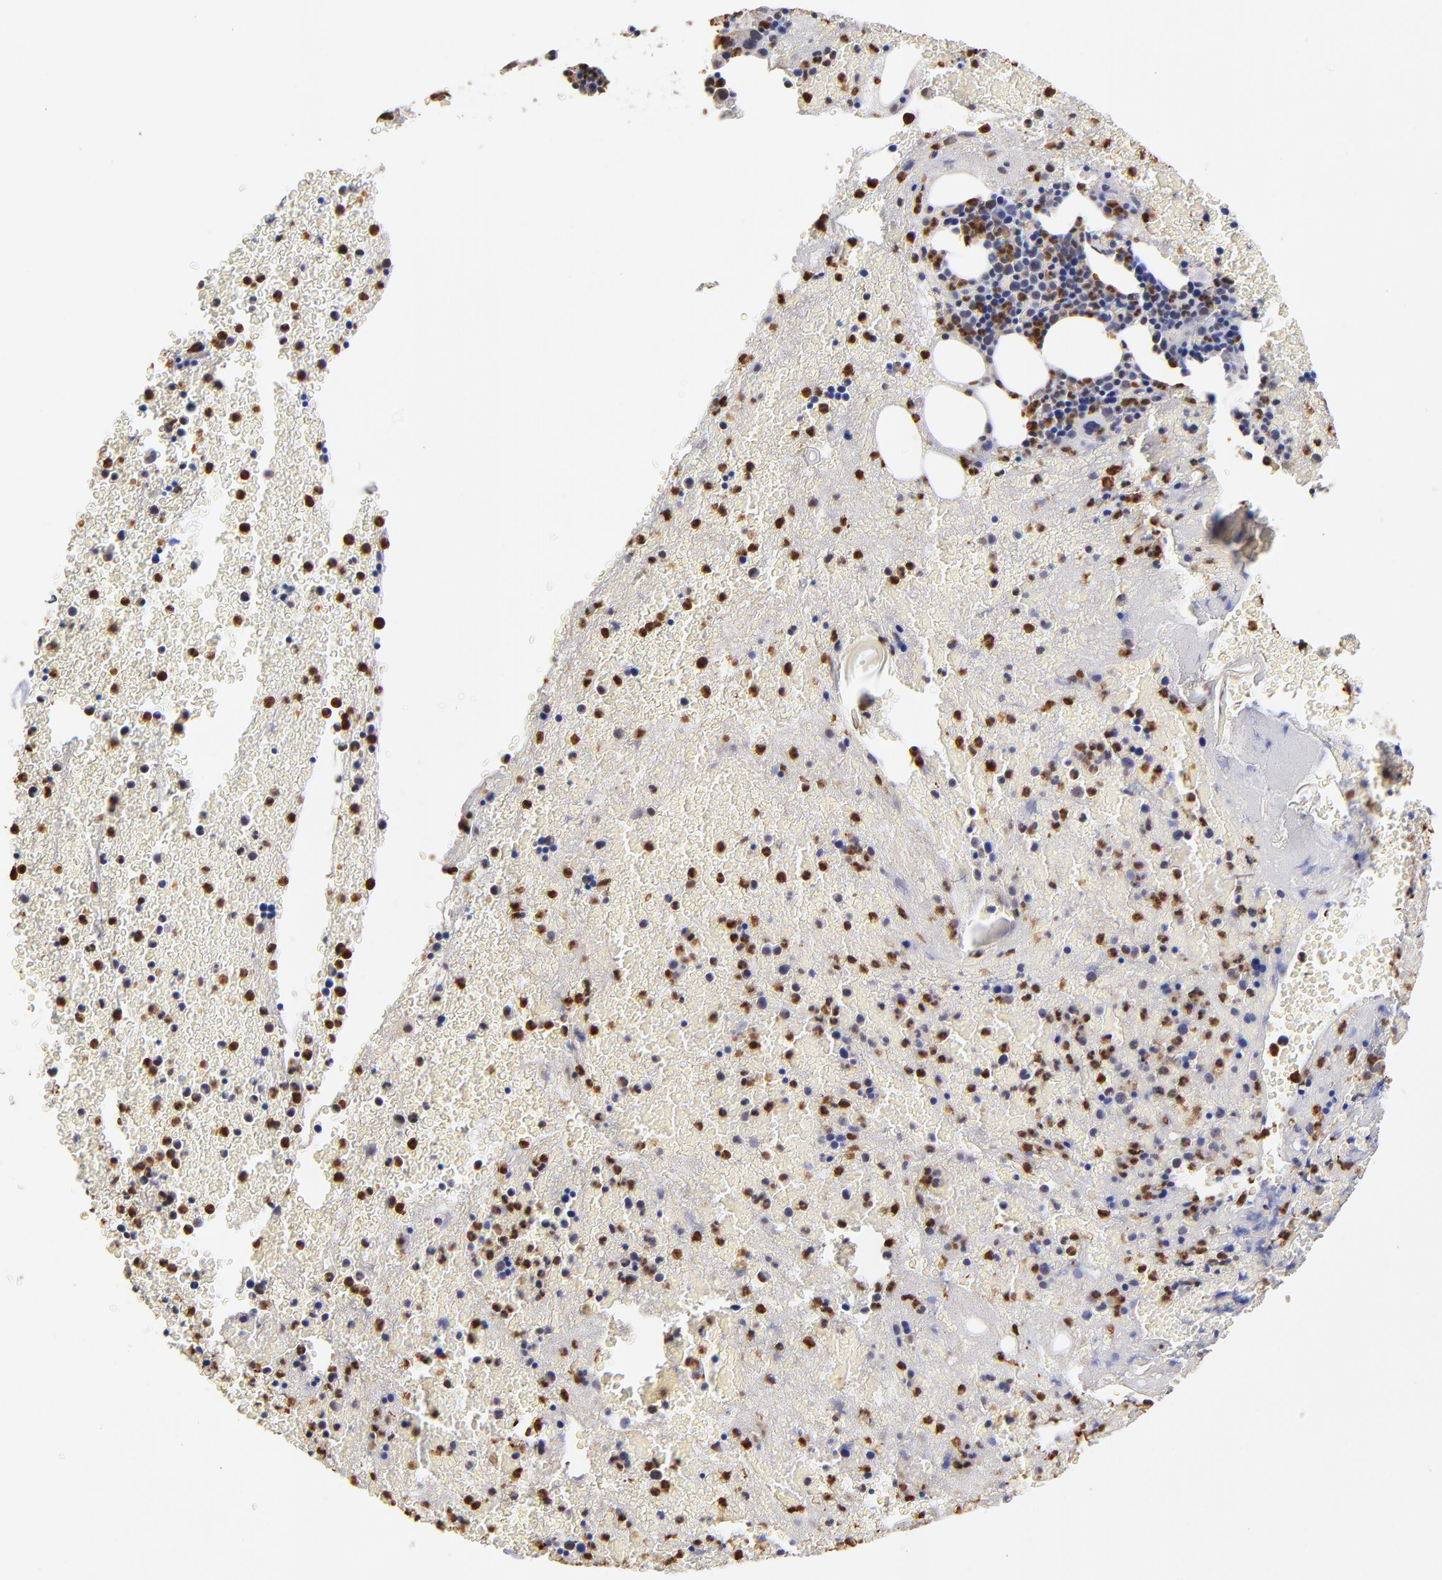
{"staining": {"intensity": "strong", "quantity": "25%-75%", "location": "nuclear"}, "tissue": "bone marrow", "cell_type": "Hematopoietic cells", "image_type": "normal", "snomed": [{"axis": "morphology", "description": "Normal tissue, NOS"}, {"axis": "topography", "description": "Bone marrow"}], "caption": "Immunohistochemistry micrograph of benign bone marrow stained for a protein (brown), which demonstrates high levels of strong nuclear staining in about 25%-75% of hematopoietic cells.", "gene": "BBOF1", "patient": {"sex": "female", "age": 53}}